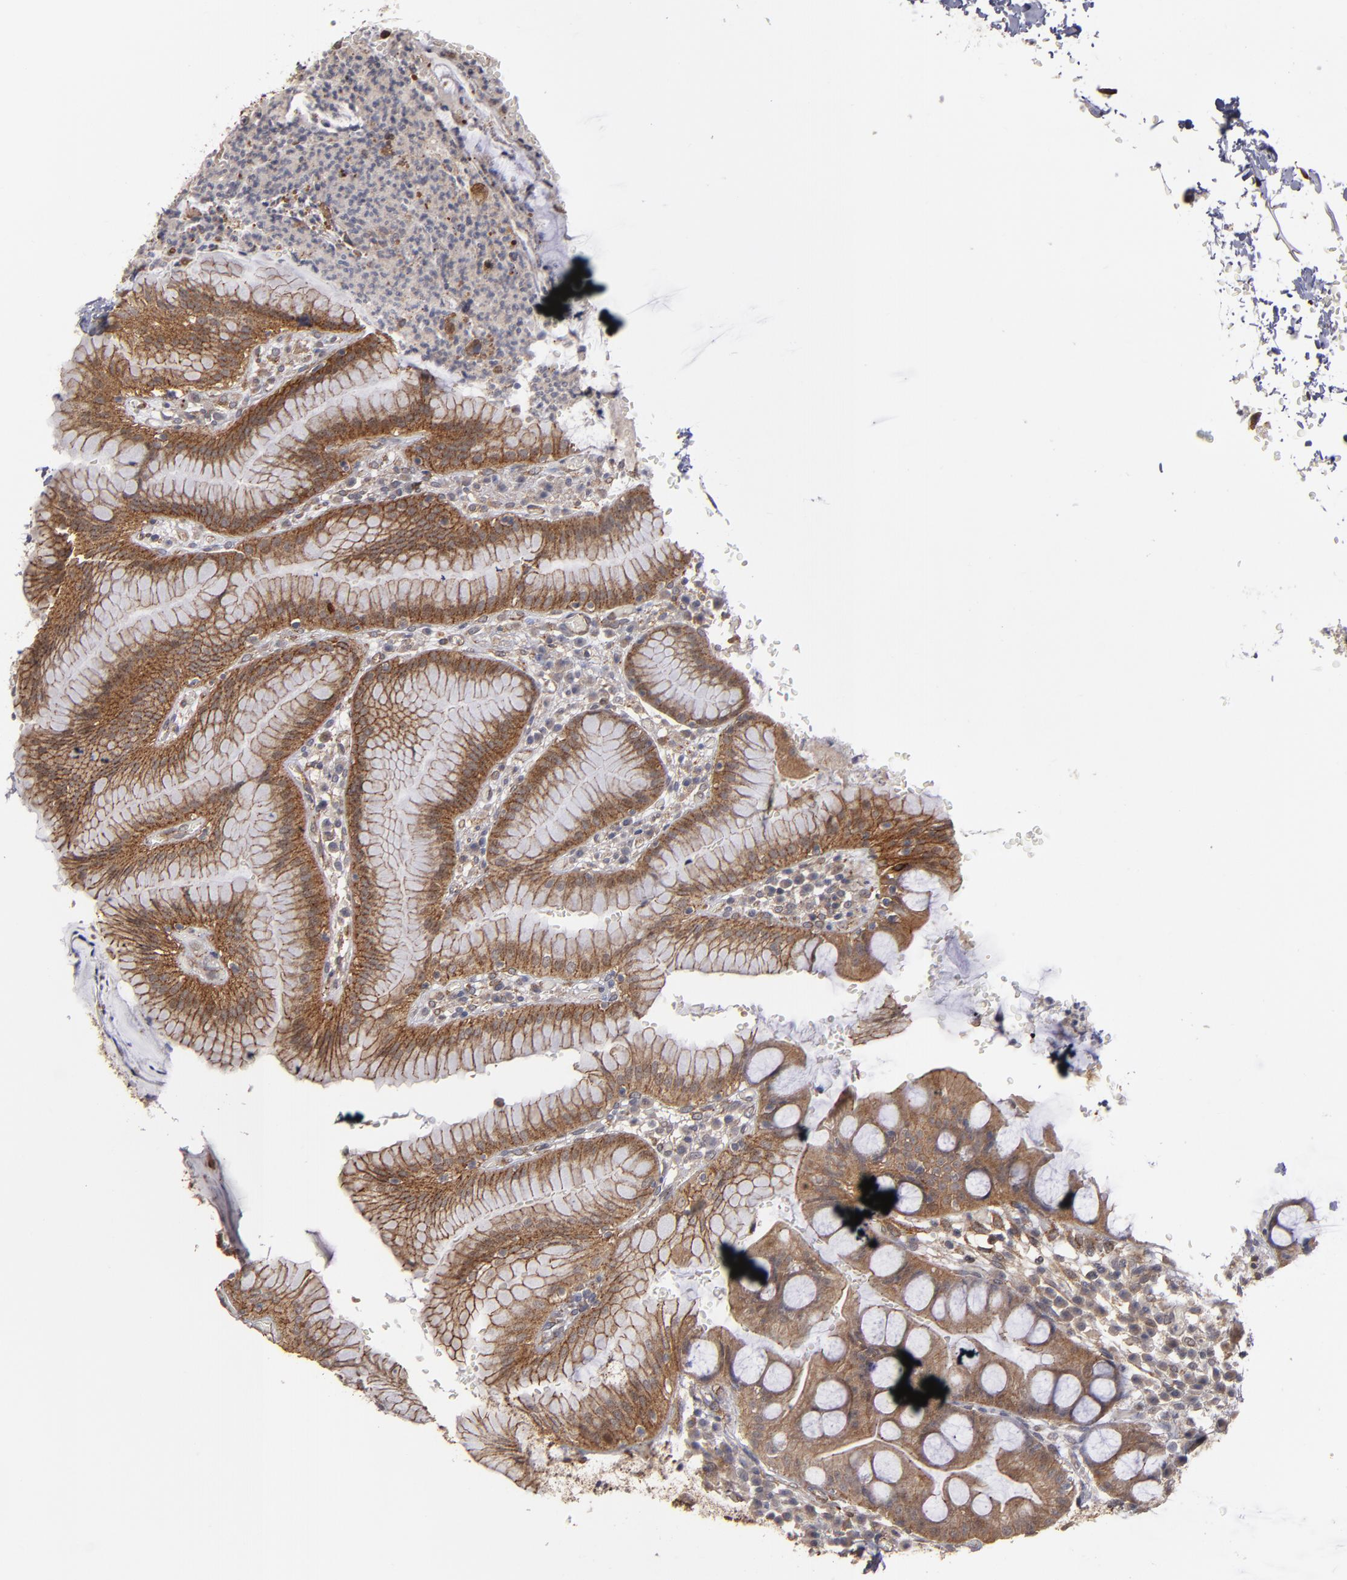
{"staining": {"intensity": "moderate", "quantity": ">75%", "location": "cytoplasmic/membranous"}, "tissue": "stomach", "cell_type": "Glandular cells", "image_type": "normal", "snomed": [{"axis": "morphology", "description": "Normal tissue, NOS"}, {"axis": "morphology", "description": "Inflammation, NOS"}, {"axis": "topography", "description": "Stomach, lower"}], "caption": "A brown stain shows moderate cytoplasmic/membranous expression of a protein in glandular cells of benign stomach.", "gene": "TJP1", "patient": {"sex": "male", "age": 59}}